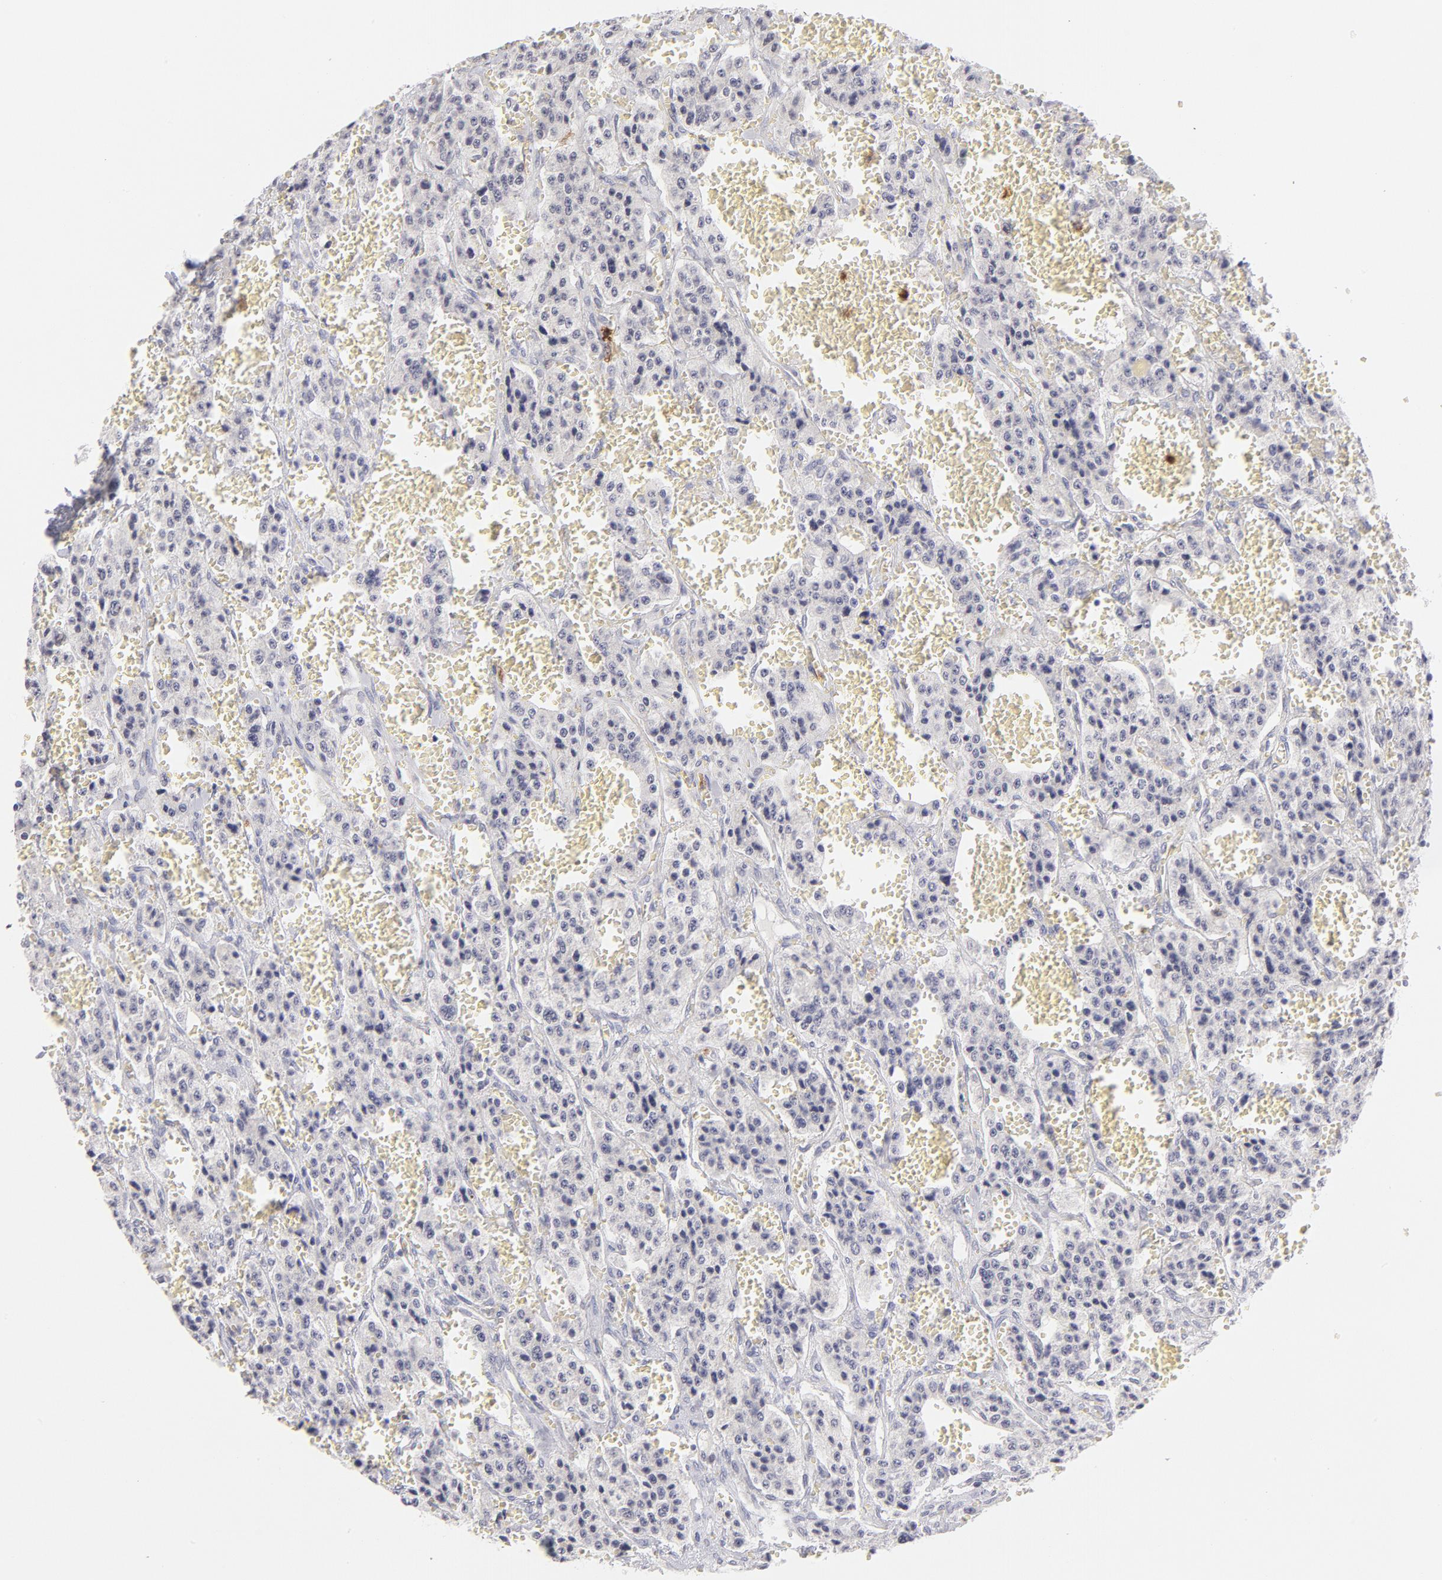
{"staining": {"intensity": "negative", "quantity": "none", "location": "none"}, "tissue": "carcinoid", "cell_type": "Tumor cells", "image_type": "cancer", "snomed": [{"axis": "morphology", "description": "Carcinoid, malignant, NOS"}, {"axis": "topography", "description": "Small intestine"}], "caption": "The micrograph demonstrates no significant expression in tumor cells of malignant carcinoid.", "gene": "LTB4R", "patient": {"sex": "male", "age": 52}}